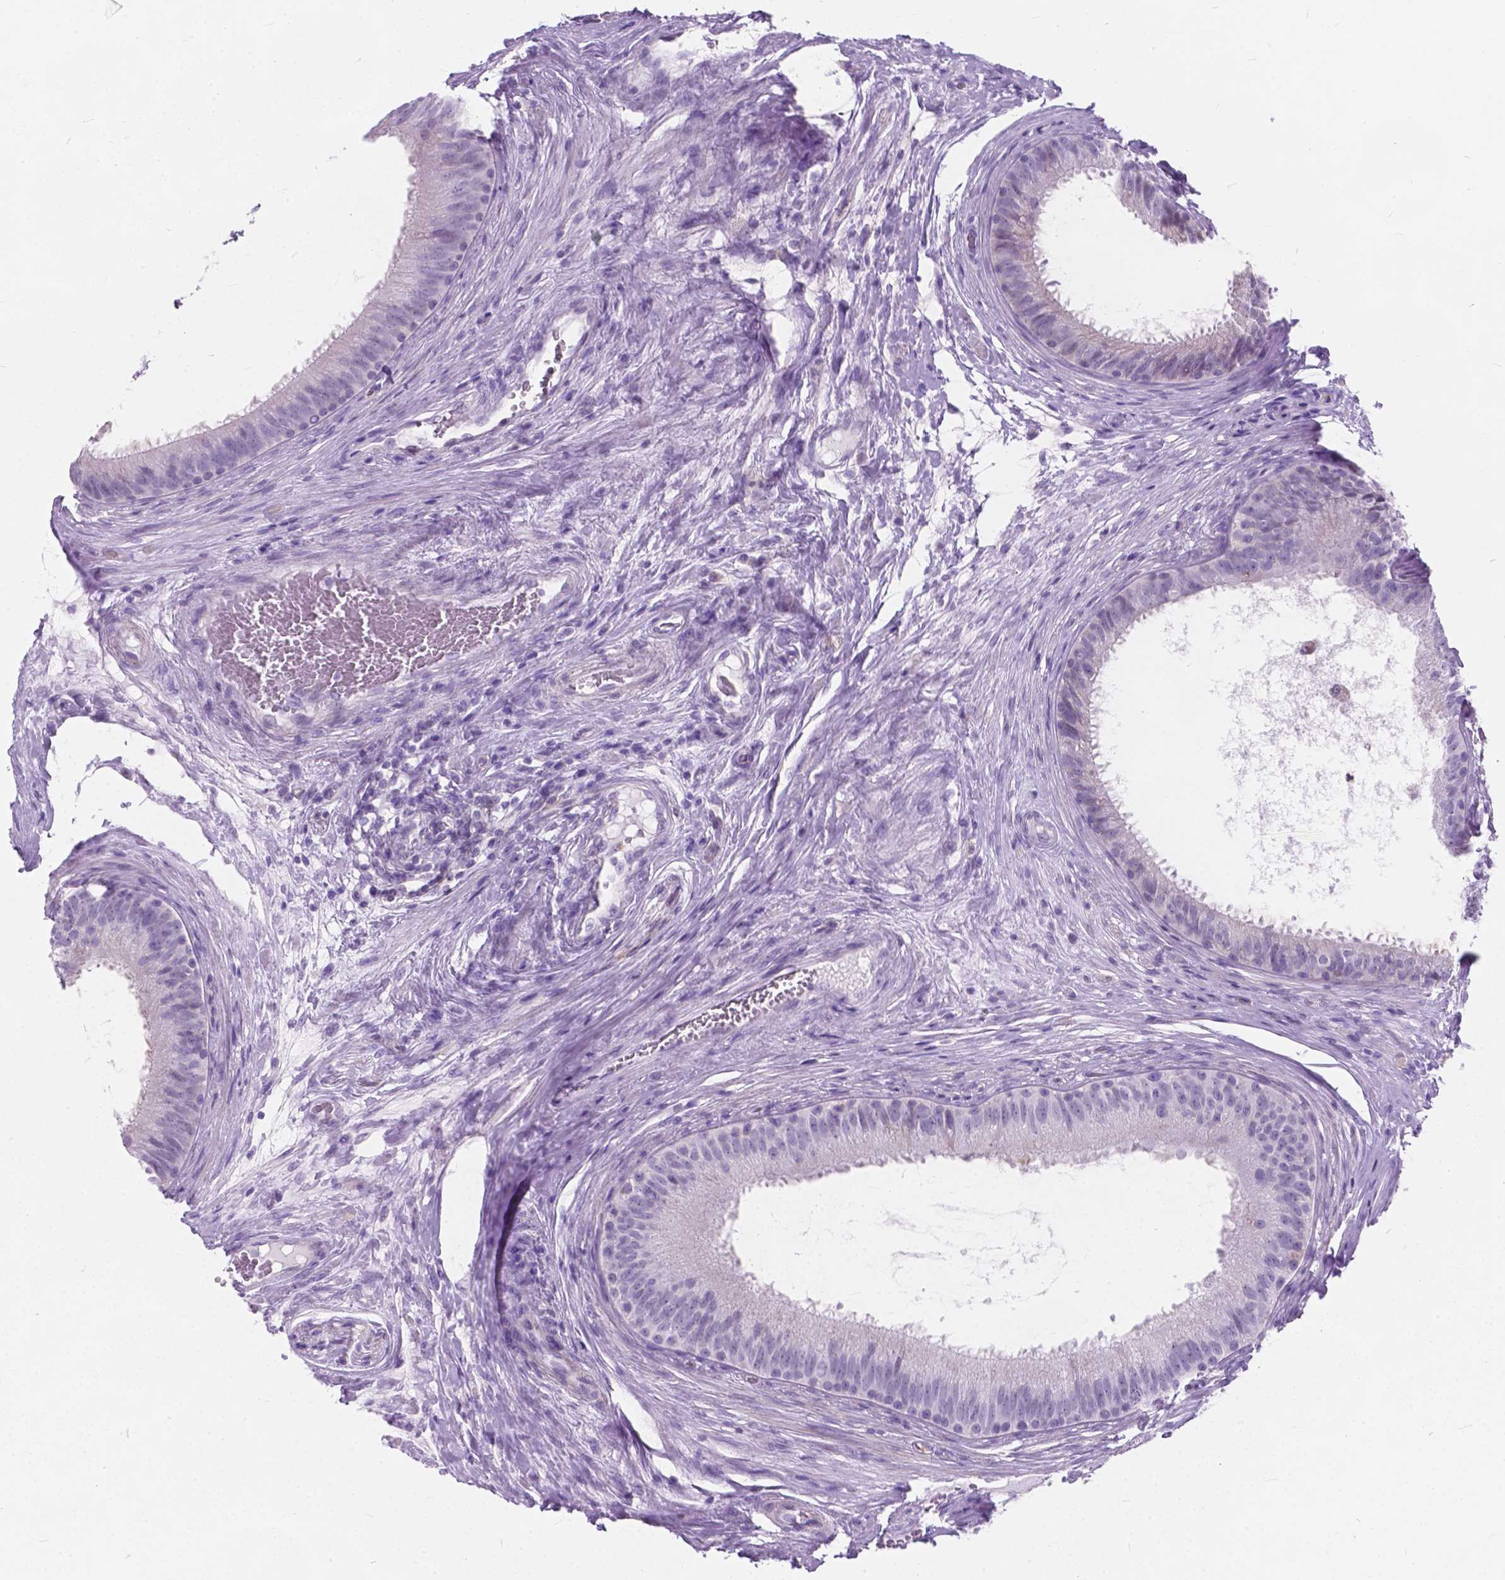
{"staining": {"intensity": "negative", "quantity": "none", "location": "none"}, "tissue": "epididymis", "cell_type": "Glandular cells", "image_type": "normal", "snomed": [{"axis": "morphology", "description": "Normal tissue, NOS"}, {"axis": "topography", "description": "Epididymis"}], "caption": "The immunohistochemistry micrograph has no significant positivity in glandular cells of epididymis. Nuclei are stained in blue.", "gene": "KIAA0040", "patient": {"sex": "male", "age": 59}}